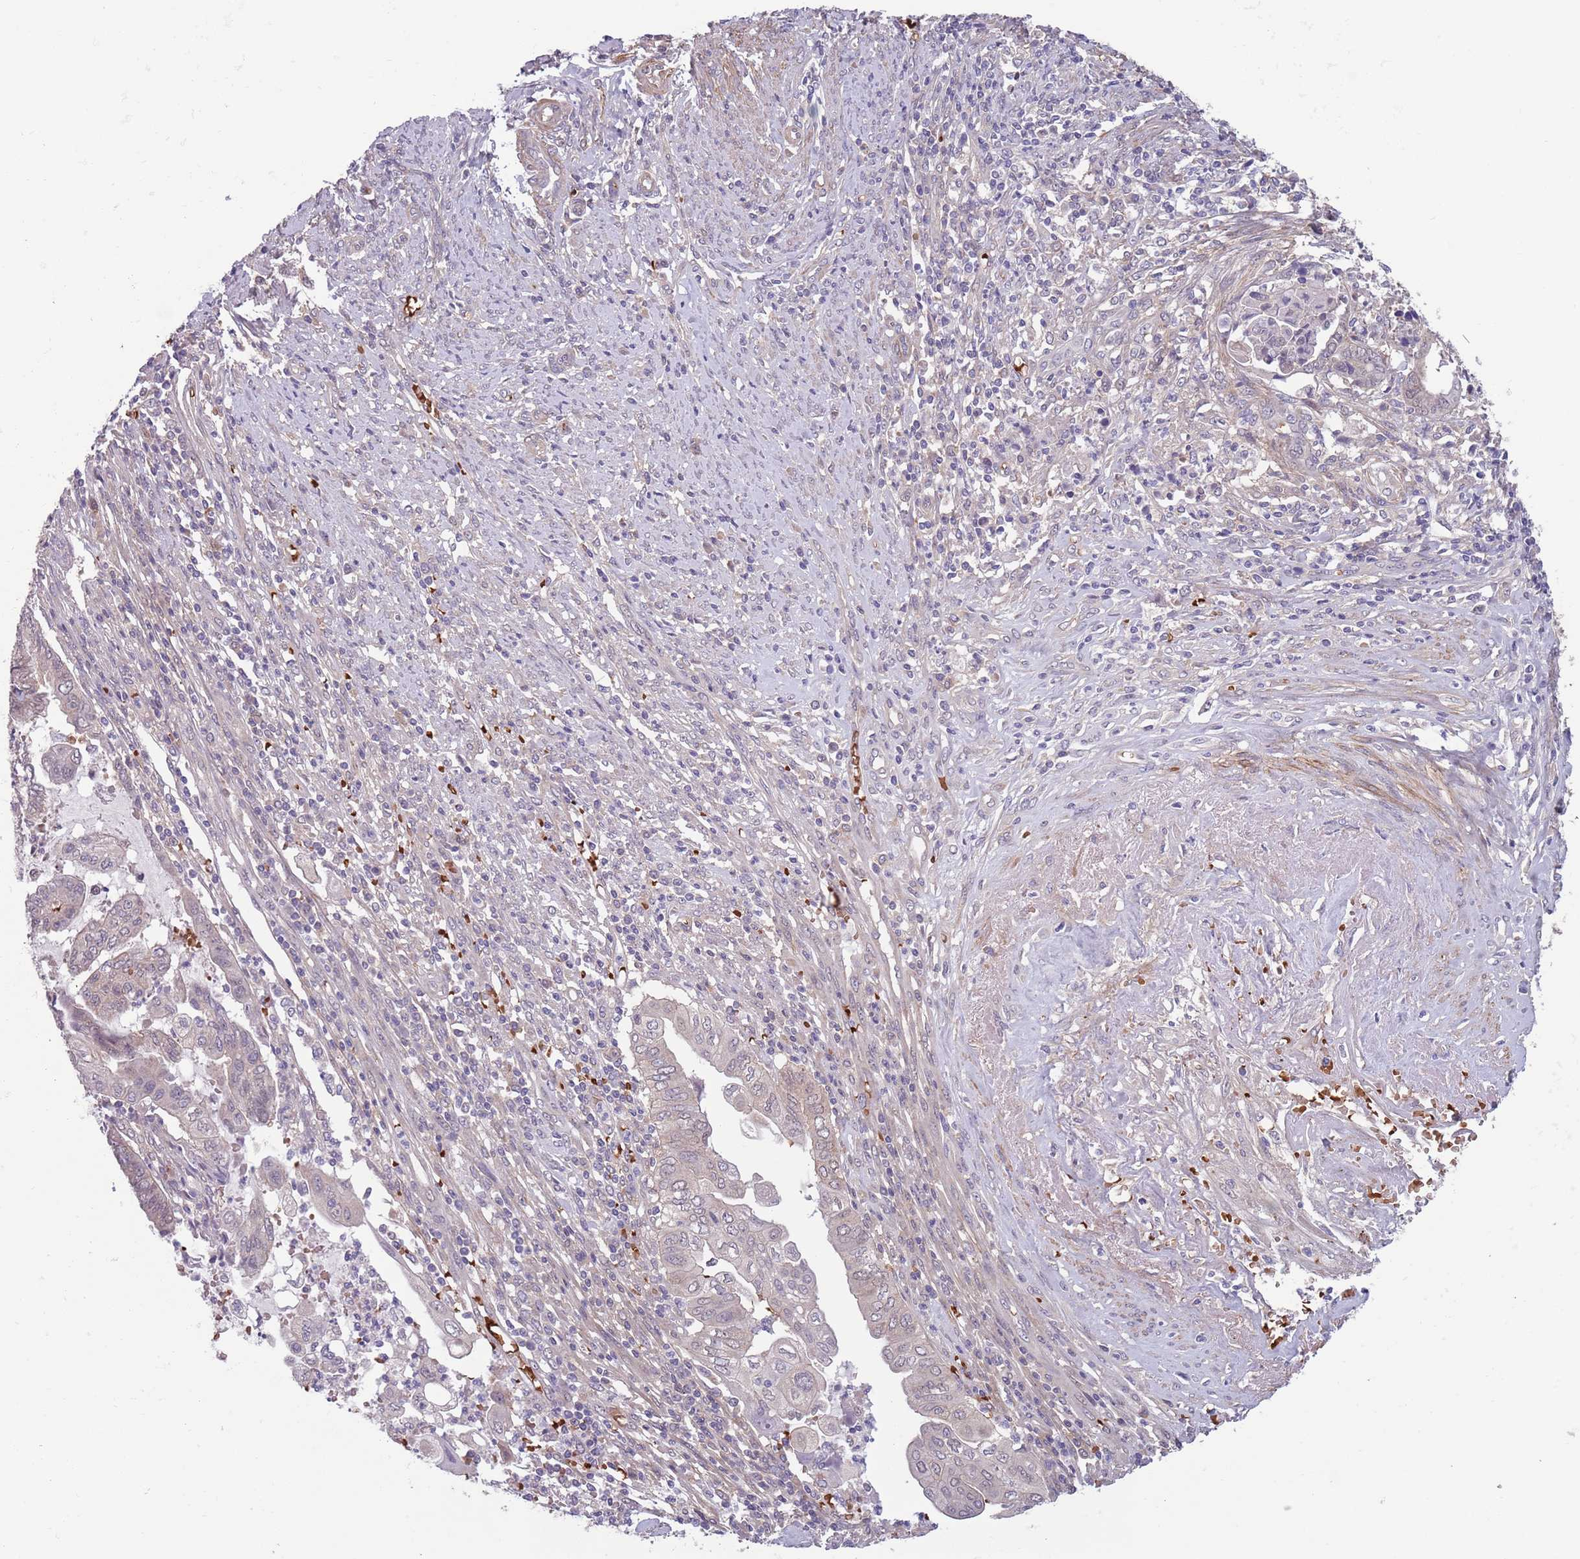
{"staining": {"intensity": "negative", "quantity": "none", "location": "none"}, "tissue": "endometrial cancer", "cell_type": "Tumor cells", "image_type": "cancer", "snomed": [{"axis": "morphology", "description": "Adenocarcinoma, NOS"}, {"axis": "topography", "description": "Uterus"}, {"axis": "topography", "description": "Endometrium"}], "caption": "Protein analysis of endometrial cancer exhibits no significant positivity in tumor cells.", "gene": "CLNS1A", "patient": {"sex": "female", "age": 70}}